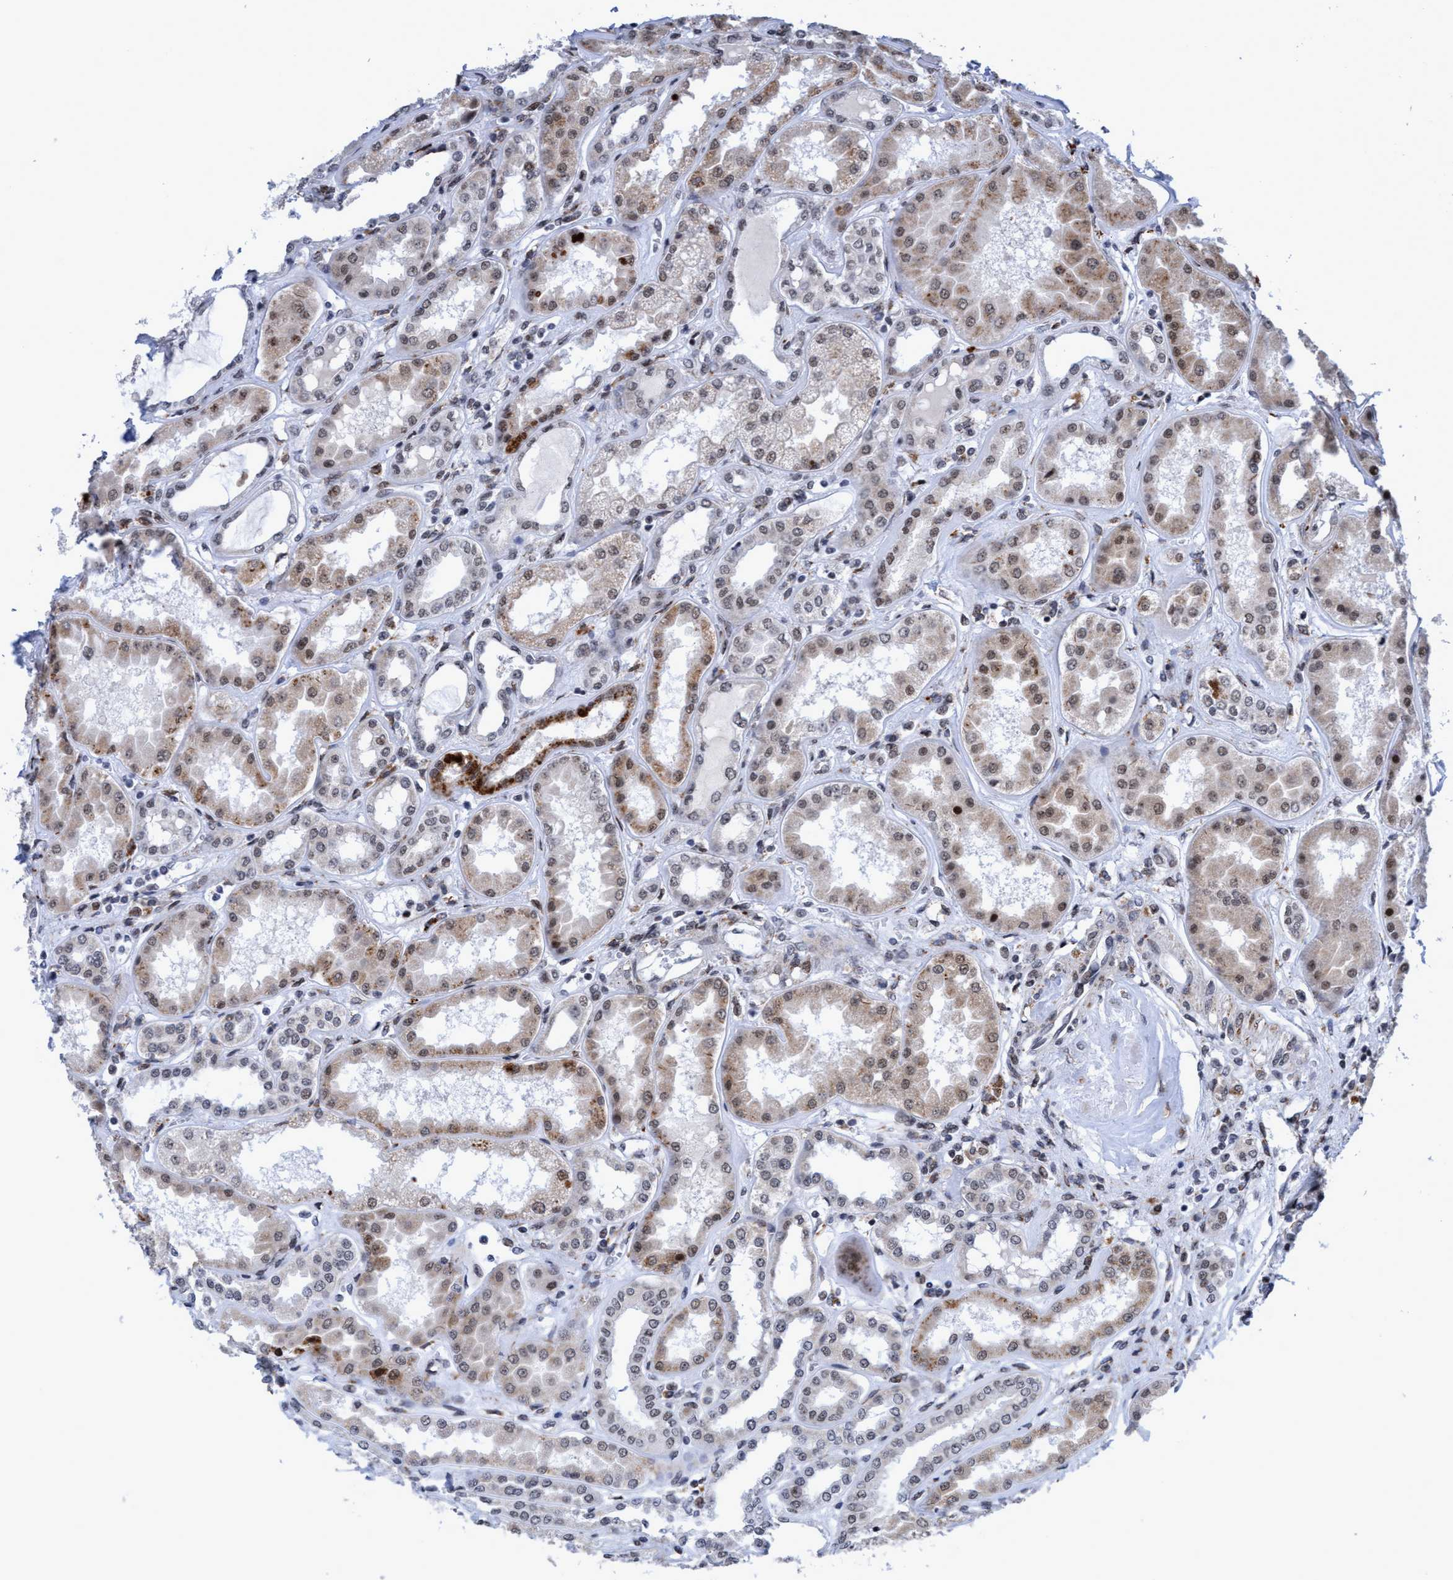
{"staining": {"intensity": "strong", "quantity": "25%-75%", "location": "cytoplasmic/membranous"}, "tissue": "kidney", "cell_type": "Cells in glomeruli", "image_type": "normal", "snomed": [{"axis": "morphology", "description": "Normal tissue, NOS"}, {"axis": "topography", "description": "Kidney"}], "caption": "Cells in glomeruli reveal high levels of strong cytoplasmic/membranous expression in approximately 25%-75% of cells in normal human kidney. (DAB (3,3'-diaminobenzidine) IHC with brightfield microscopy, high magnification).", "gene": "GLT6D1", "patient": {"sex": "female", "age": 56}}